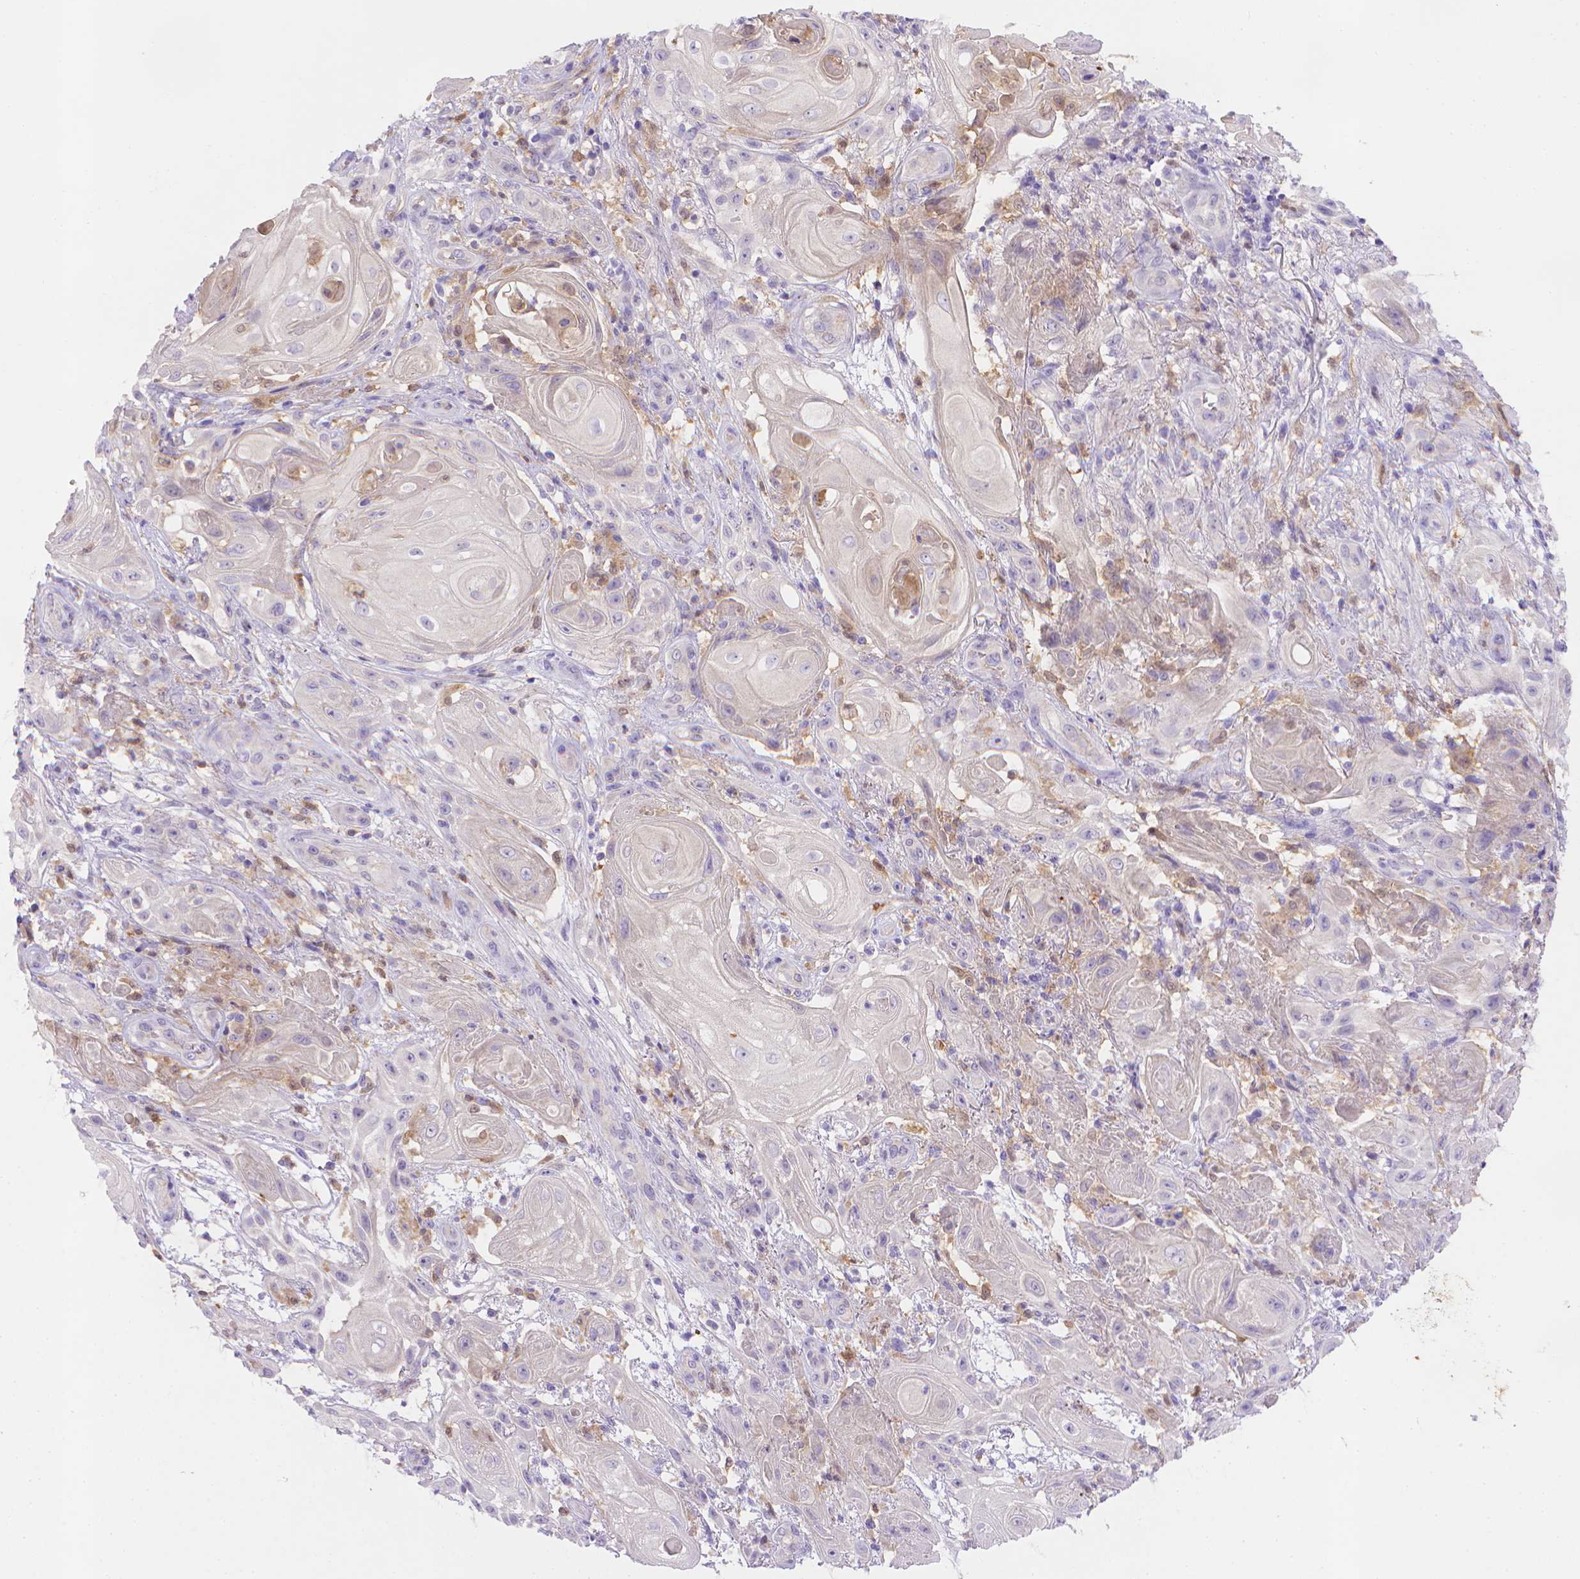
{"staining": {"intensity": "negative", "quantity": "none", "location": "none"}, "tissue": "skin cancer", "cell_type": "Tumor cells", "image_type": "cancer", "snomed": [{"axis": "morphology", "description": "Squamous cell carcinoma, NOS"}, {"axis": "topography", "description": "Skin"}], "caption": "Micrograph shows no significant protein staining in tumor cells of skin cancer. Brightfield microscopy of immunohistochemistry stained with DAB (3,3'-diaminobenzidine) (brown) and hematoxylin (blue), captured at high magnification.", "gene": "FGD2", "patient": {"sex": "male", "age": 62}}